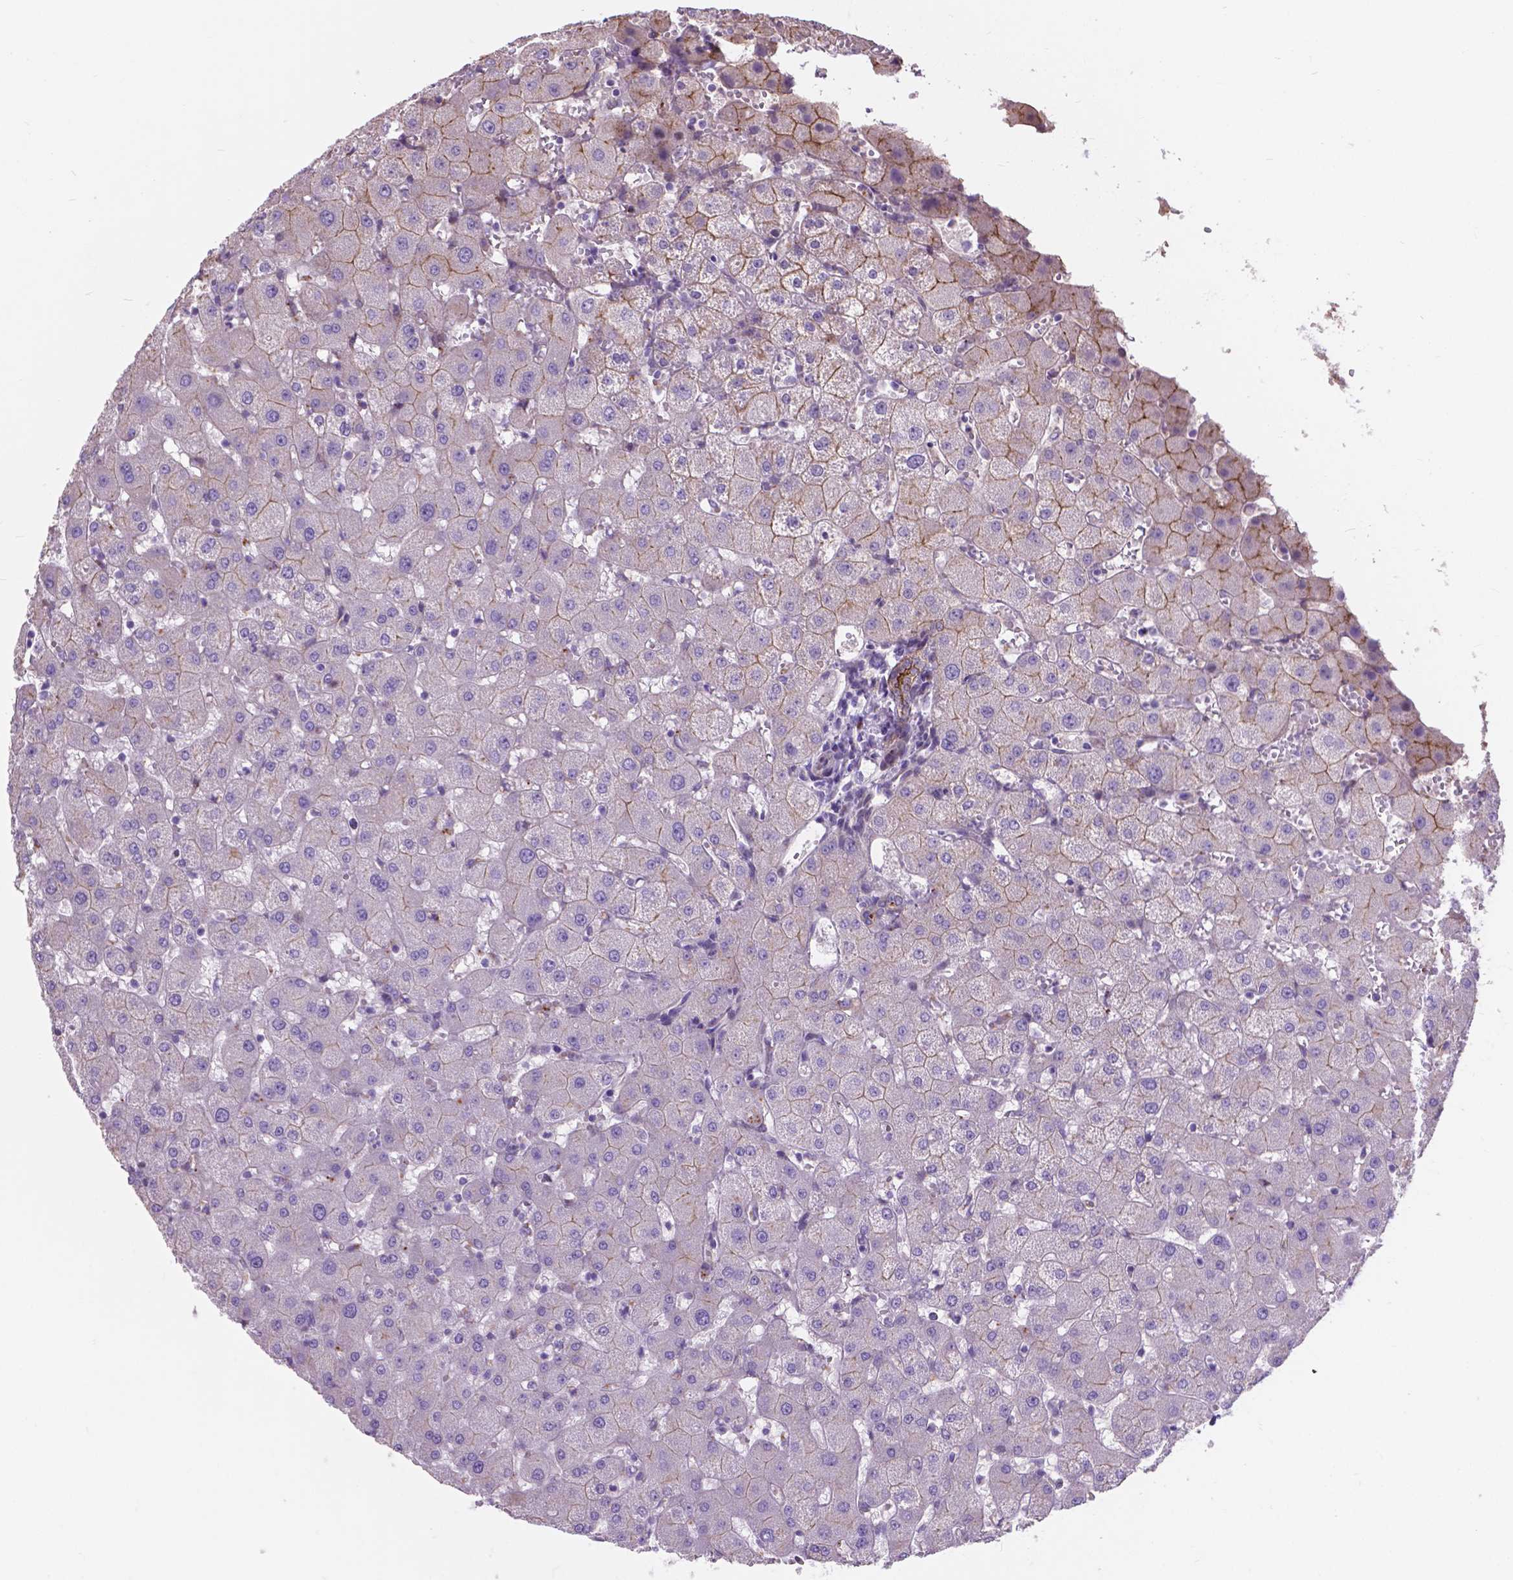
{"staining": {"intensity": "moderate", "quantity": ">75%", "location": "cytoplasmic/membranous"}, "tissue": "liver", "cell_type": "Cholangiocytes", "image_type": "normal", "snomed": [{"axis": "morphology", "description": "Normal tissue, NOS"}, {"axis": "topography", "description": "Liver"}], "caption": "Protein analysis of benign liver reveals moderate cytoplasmic/membranous positivity in about >75% of cholangiocytes. The staining was performed using DAB, with brown indicating positive protein expression. Nuclei are stained blue with hematoxylin.", "gene": "MYH14", "patient": {"sex": "female", "age": 63}}